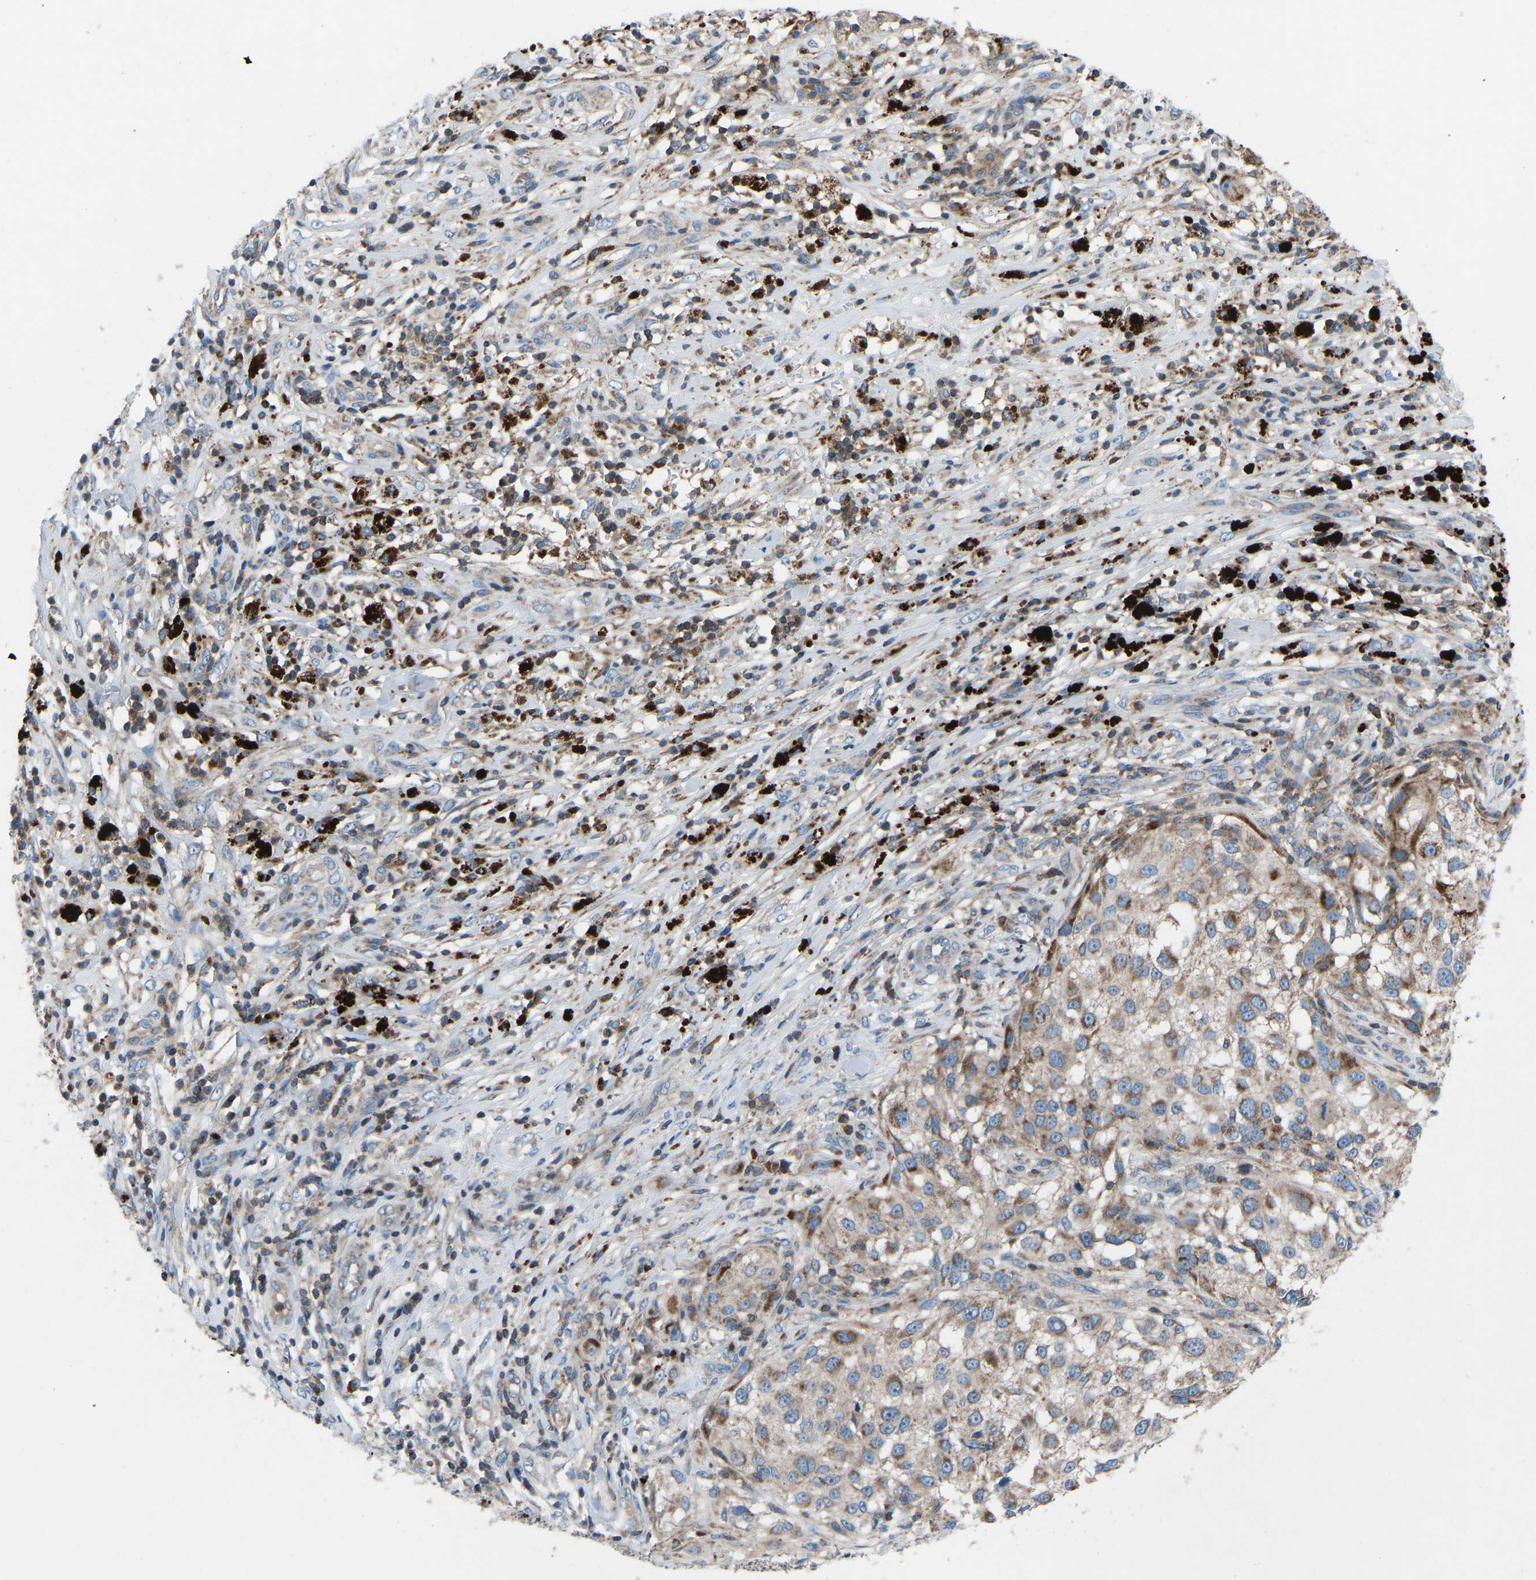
{"staining": {"intensity": "moderate", "quantity": "25%-75%", "location": "cytoplasmic/membranous"}, "tissue": "melanoma", "cell_type": "Tumor cells", "image_type": "cancer", "snomed": [{"axis": "morphology", "description": "Necrosis, NOS"}, {"axis": "morphology", "description": "Malignant melanoma, NOS"}, {"axis": "topography", "description": "Skin"}], "caption": "IHC staining of melanoma, which displays medium levels of moderate cytoplasmic/membranous staining in about 25%-75% of tumor cells indicating moderate cytoplasmic/membranous protein expression. The staining was performed using DAB (3,3'-diaminobenzidine) (brown) for protein detection and nuclei were counterstained in hematoxylin (blue).", "gene": "GRK6", "patient": {"sex": "female", "age": 87}}